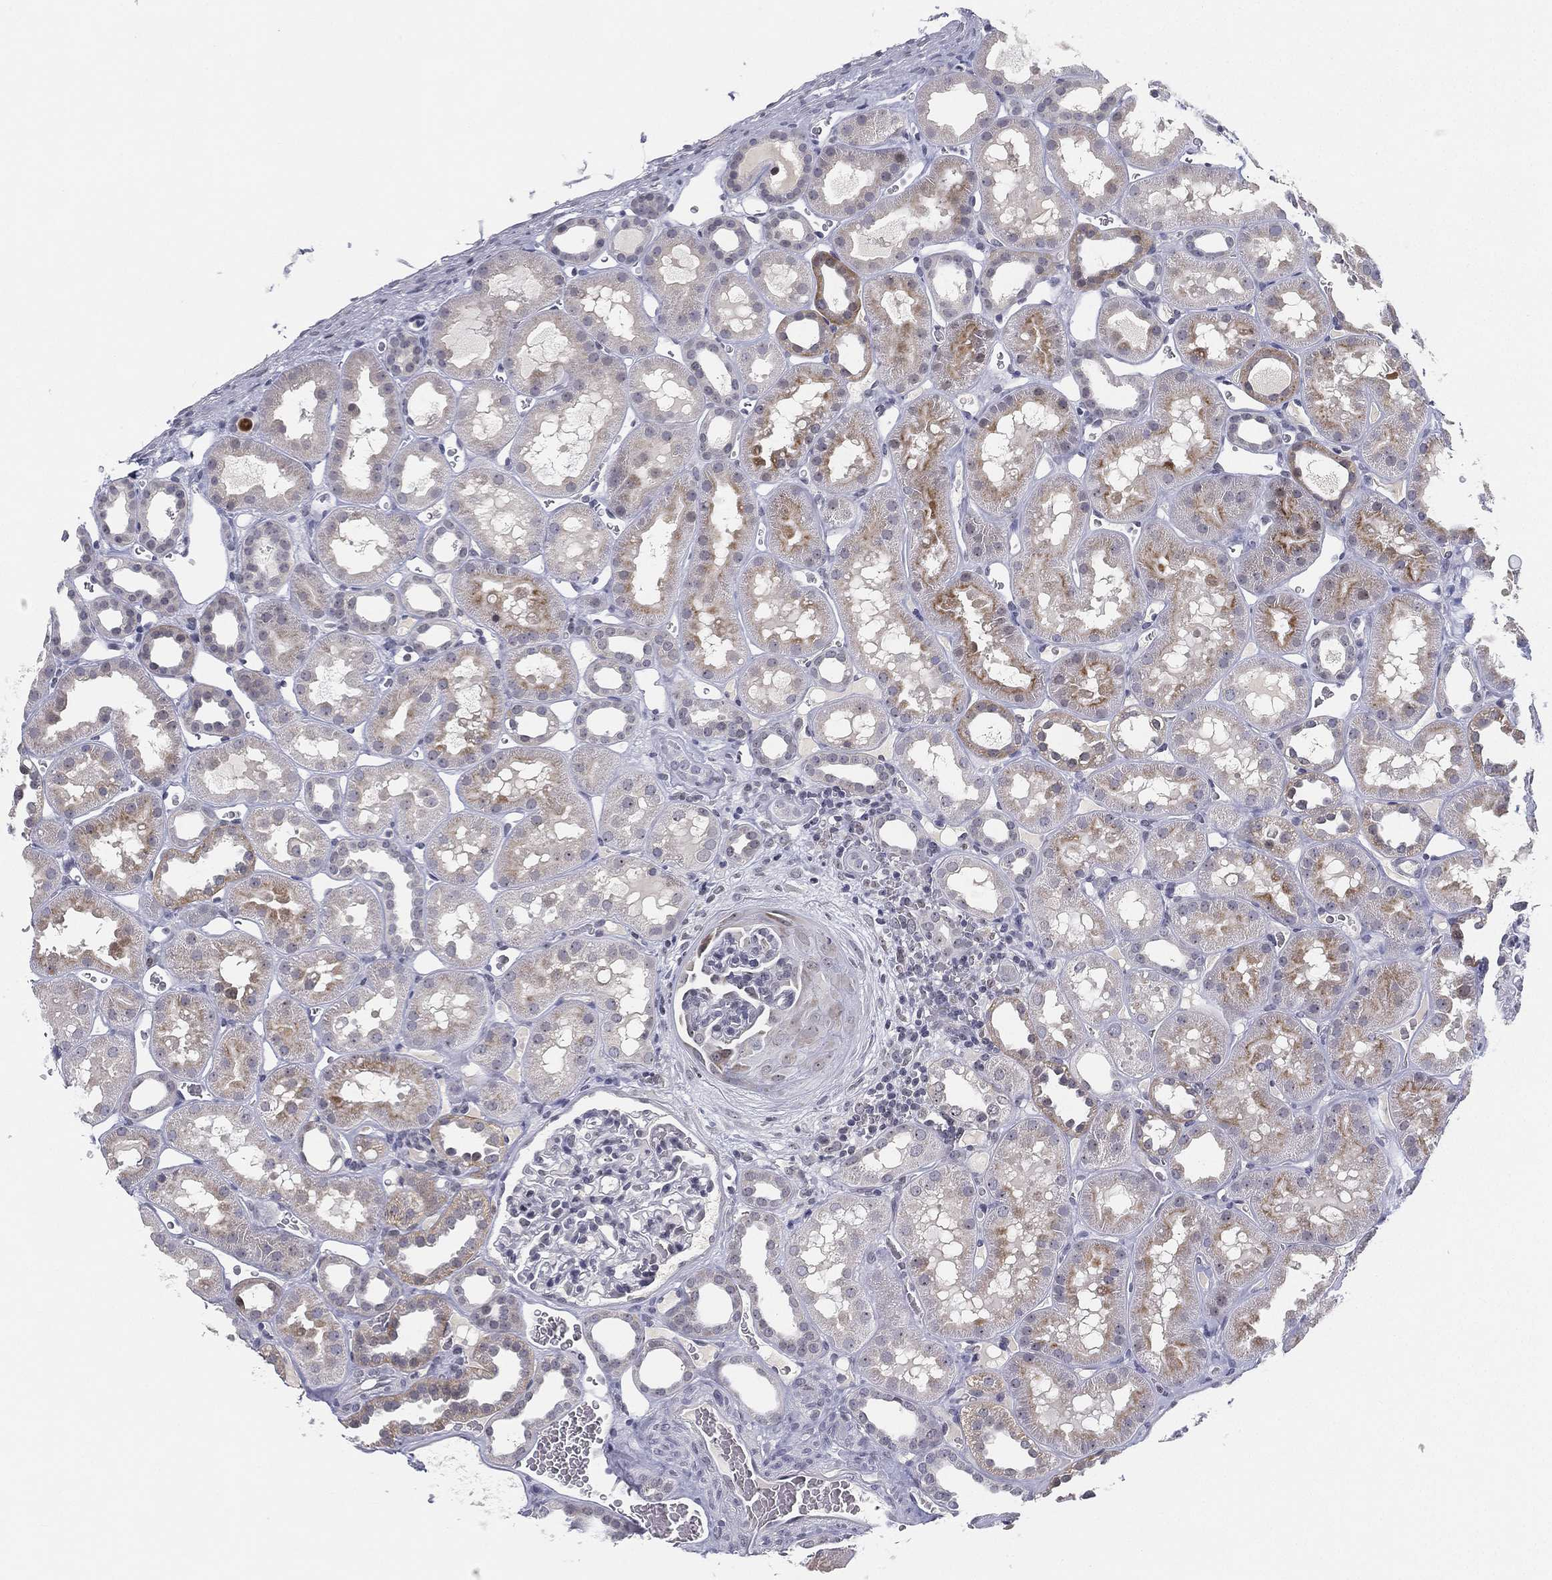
{"staining": {"intensity": "negative", "quantity": "none", "location": "none"}, "tissue": "kidney", "cell_type": "Cells in glomeruli", "image_type": "normal", "snomed": [{"axis": "morphology", "description": "Normal tissue, NOS"}, {"axis": "topography", "description": "Kidney"}], "caption": "Cells in glomeruli are negative for protein expression in benign human kidney. The staining is performed using DAB brown chromogen with nuclei counter-stained in using hematoxylin.", "gene": "MS4A8", "patient": {"sex": "female", "age": 41}}